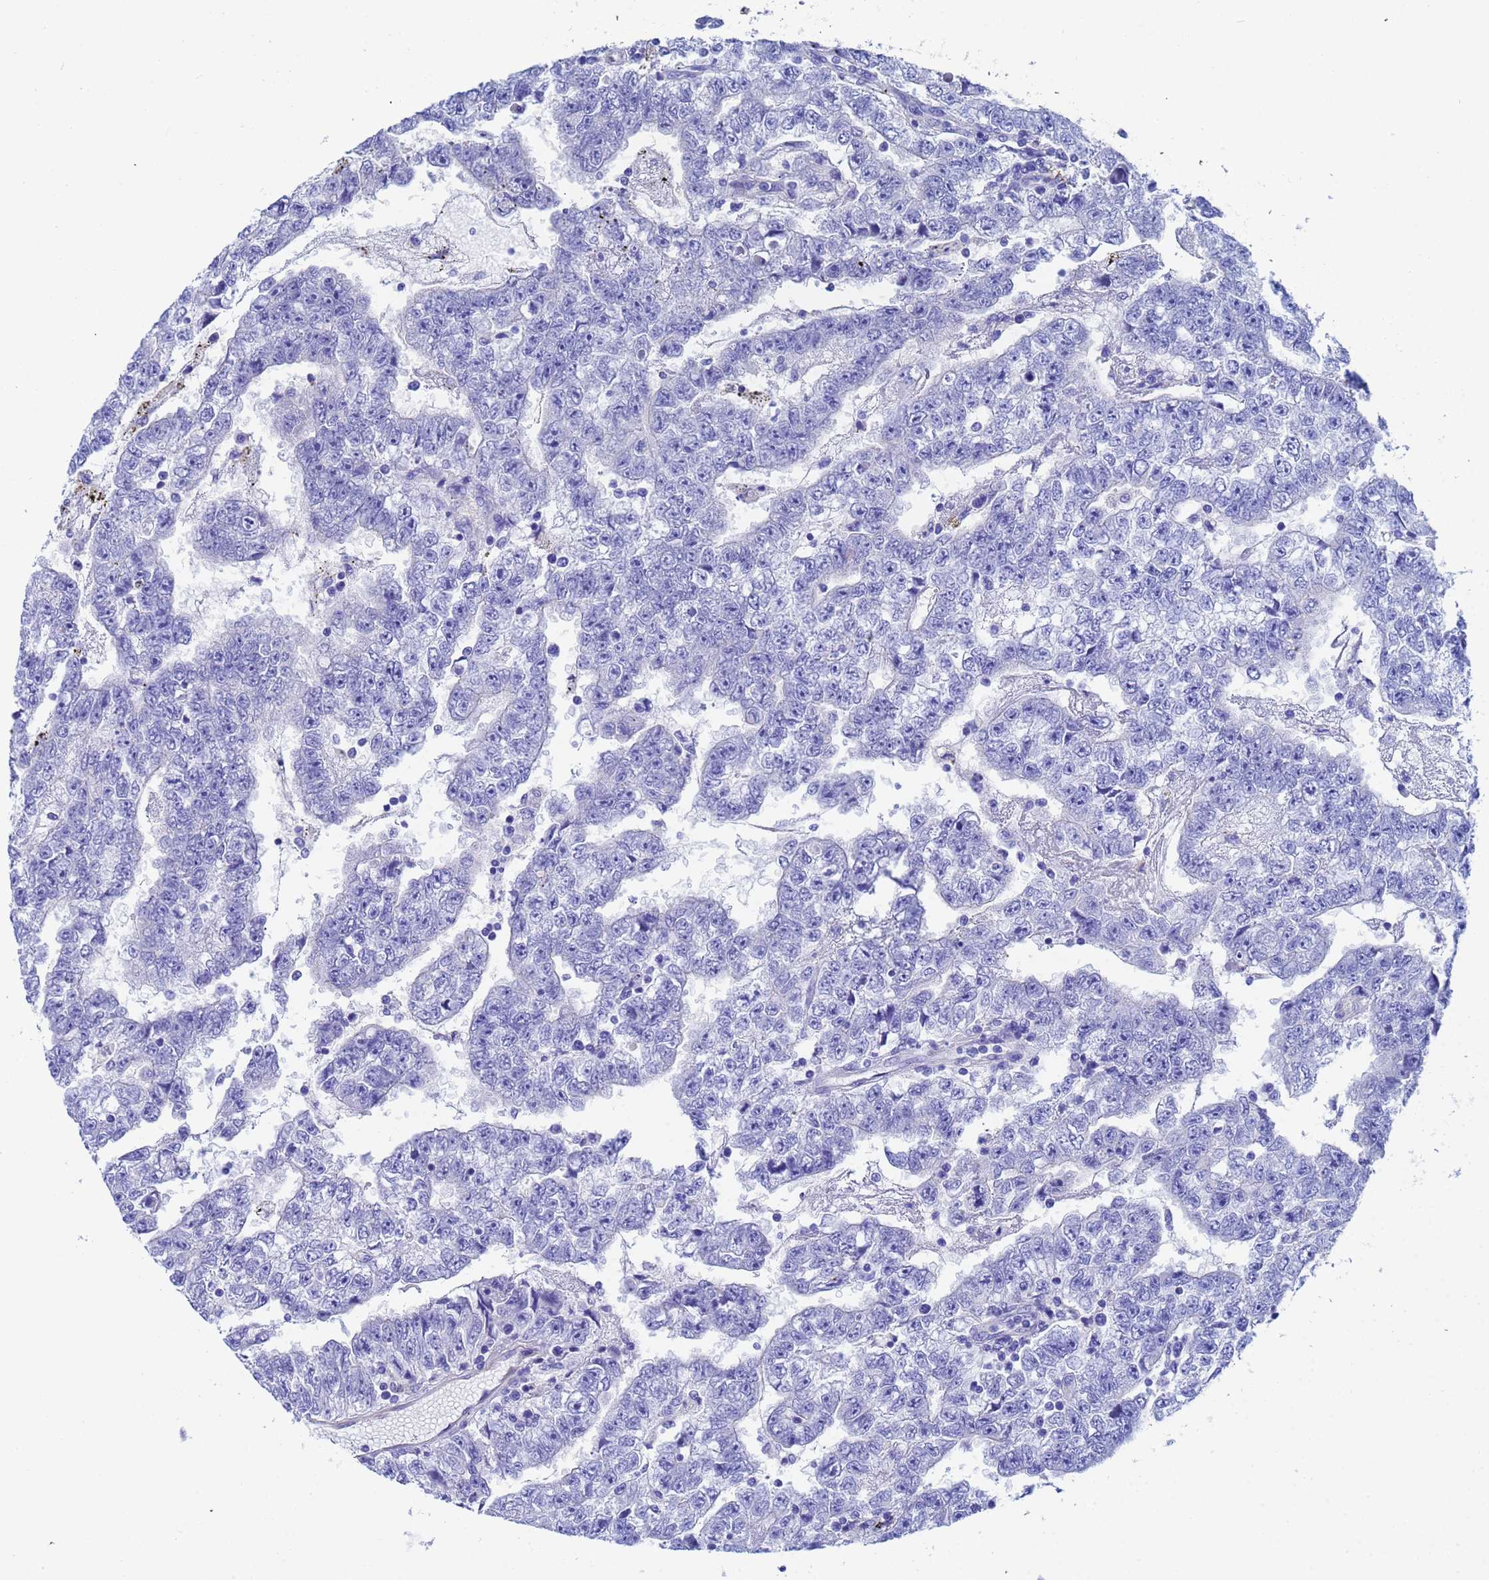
{"staining": {"intensity": "negative", "quantity": "none", "location": "none"}, "tissue": "testis cancer", "cell_type": "Tumor cells", "image_type": "cancer", "snomed": [{"axis": "morphology", "description": "Carcinoma, Embryonal, NOS"}, {"axis": "topography", "description": "Testis"}], "caption": "Testis embryonal carcinoma was stained to show a protein in brown. There is no significant expression in tumor cells.", "gene": "CST4", "patient": {"sex": "male", "age": 25}}